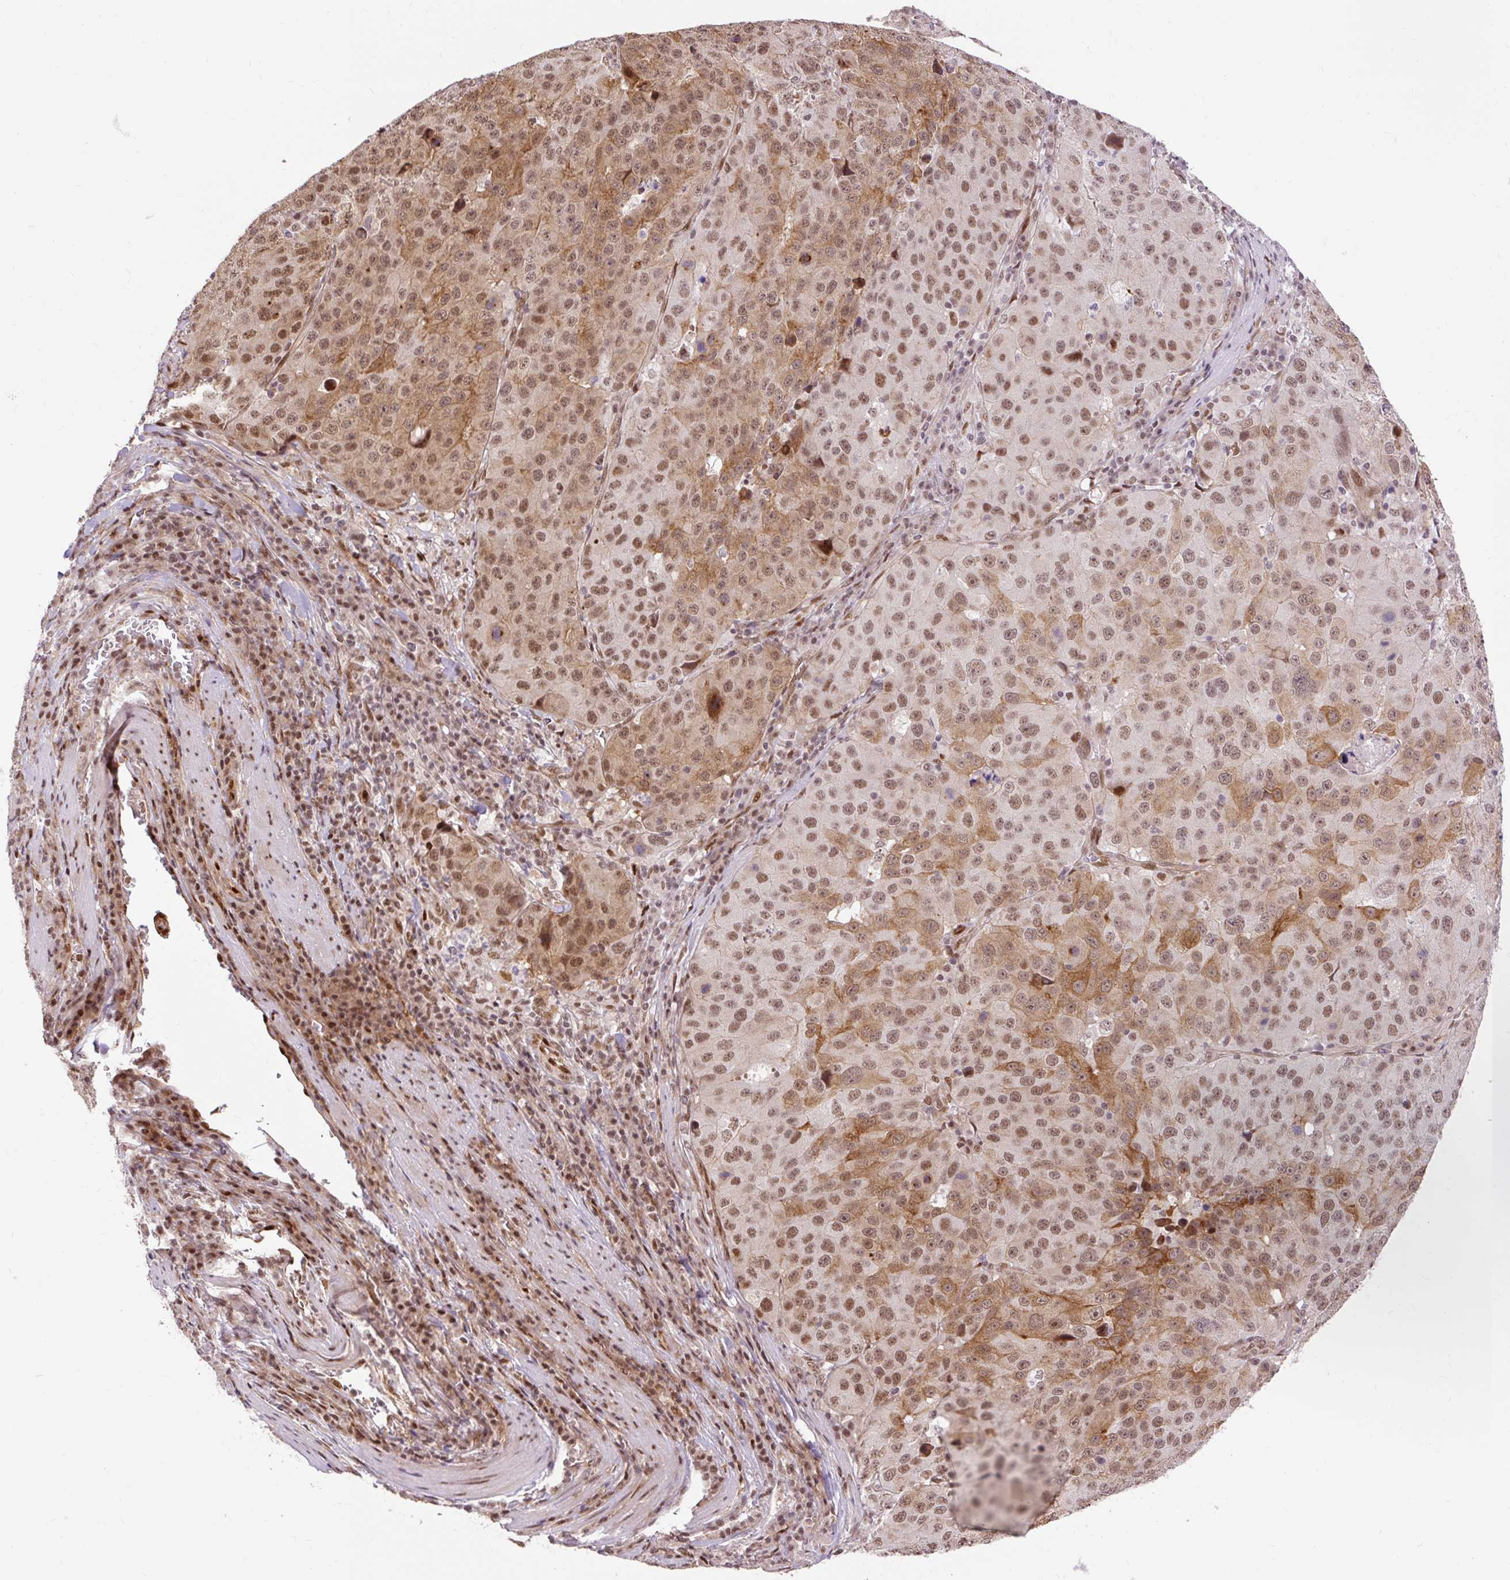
{"staining": {"intensity": "moderate", "quantity": ">75%", "location": "cytoplasmic/membranous,nuclear"}, "tissue": "stomach cancer", "cell_type": "Tumor cells", "image_type": "cancer", "snomed": [{"axis": "morphology", "description": "Adenocarcinoma, NOS"}, {"axis": "topography", "description": "Stomach"}], "caption": "This image reveals immunohistochemistry (IHC) staining of human adenocarcinoma (stomach), with medium moderate cytoplasmic/membranous and nuclear positivity in approximately >75% of tumor cells.", "gene": "MECOM", "patient": {"sex": "male", "age": 71}}